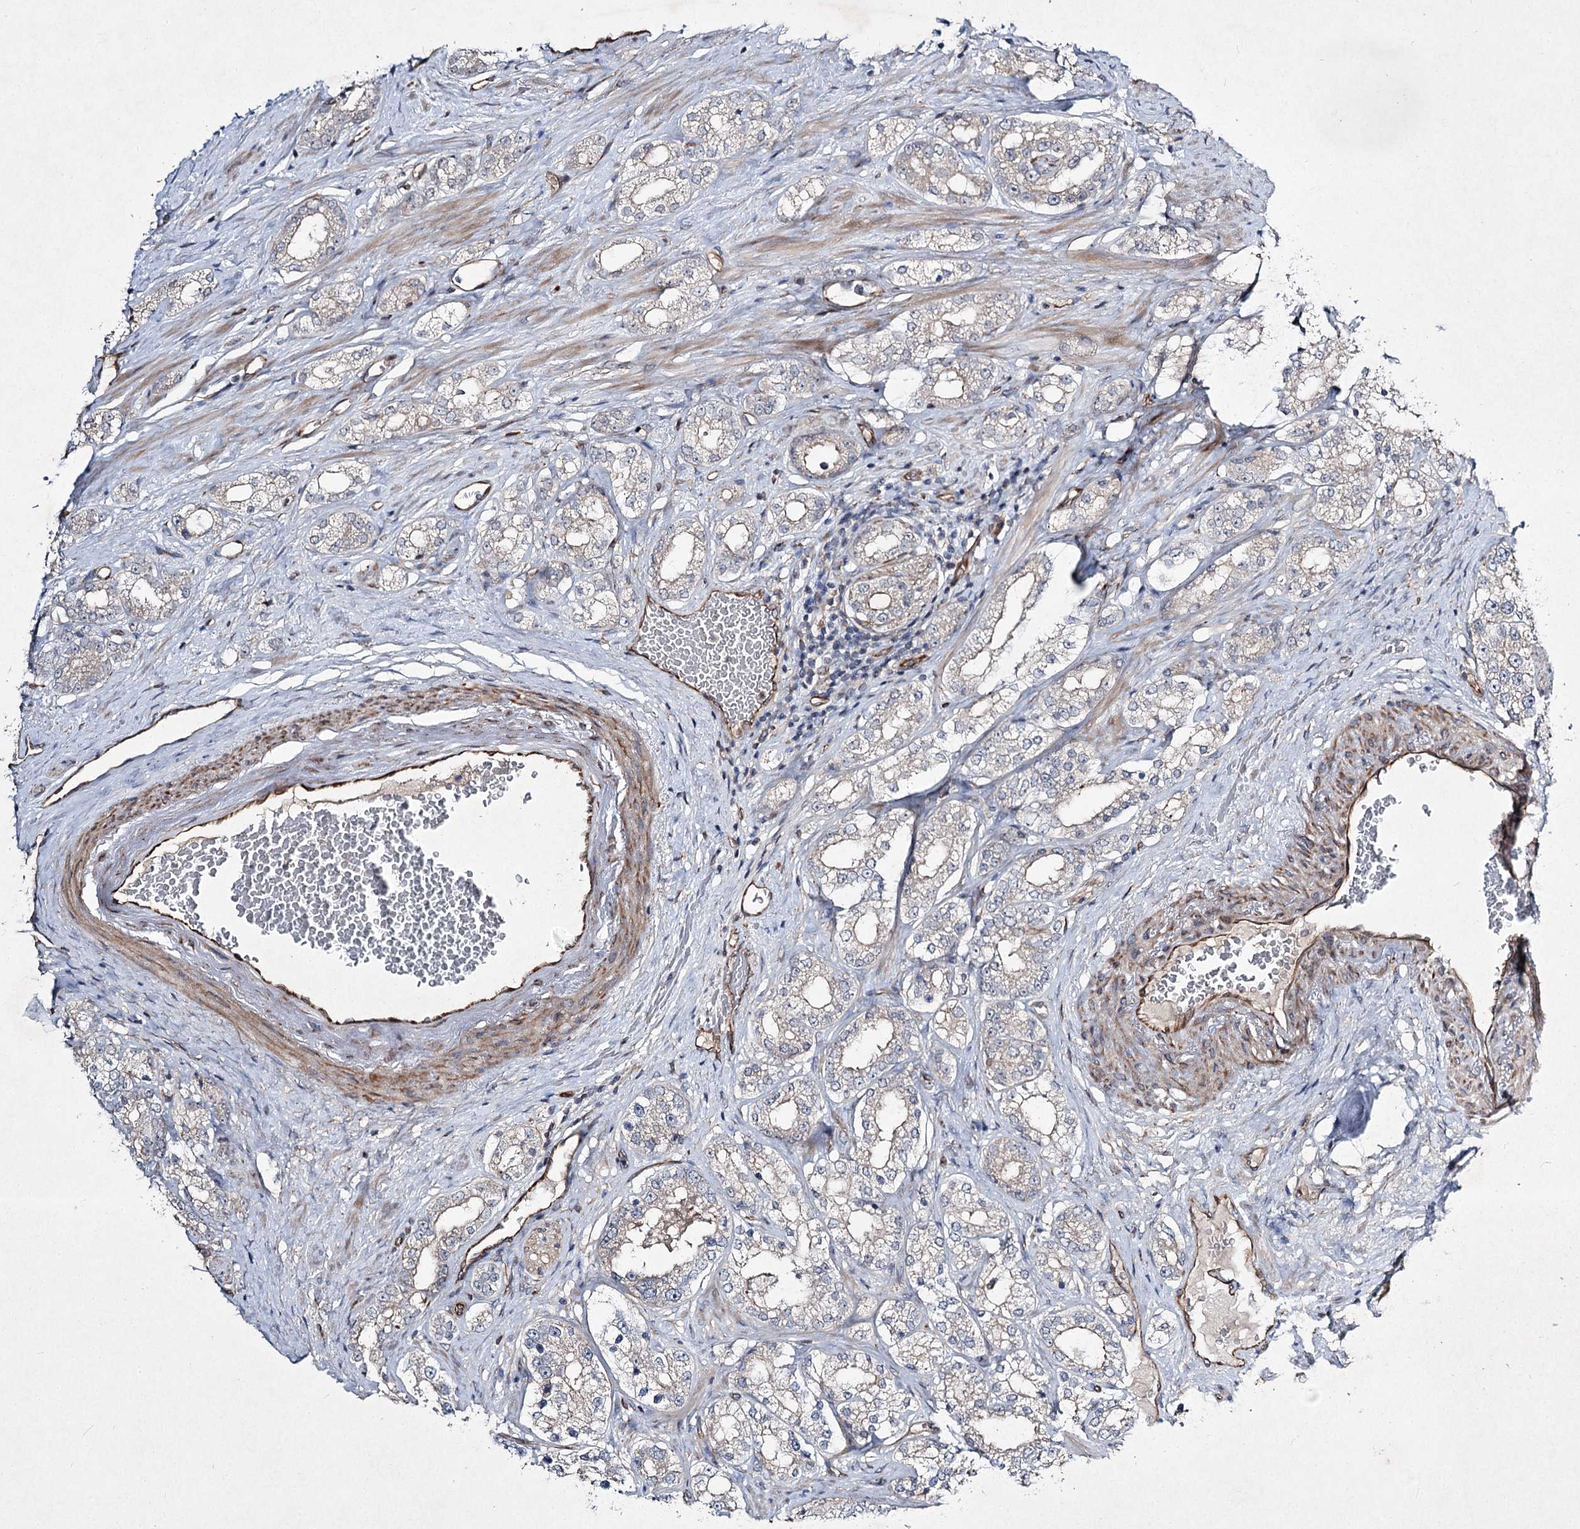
{"staining": {"intensity": "weak", "quantity": "<25%", "location": "cytoplasmic/membranous"}, "tissue": "prostate cancer", "cell_type": "Tumor cells", "image_type": "cancer", "snomed": [{"axis": "morphology", "description": "Normal tissue, NOS"}, {"axis": "morphology", "description": "Adenocarcinoma, High grade"}, {"axis": "topography", "description": "Prostate"}], "caption": "IHC micrograph of human prostate cancer stained for a protein (brown), which exhibits no positivity in tumor cells.", "gene": "KIAA0825", "patient": {"sex": "male", "age": 83}}